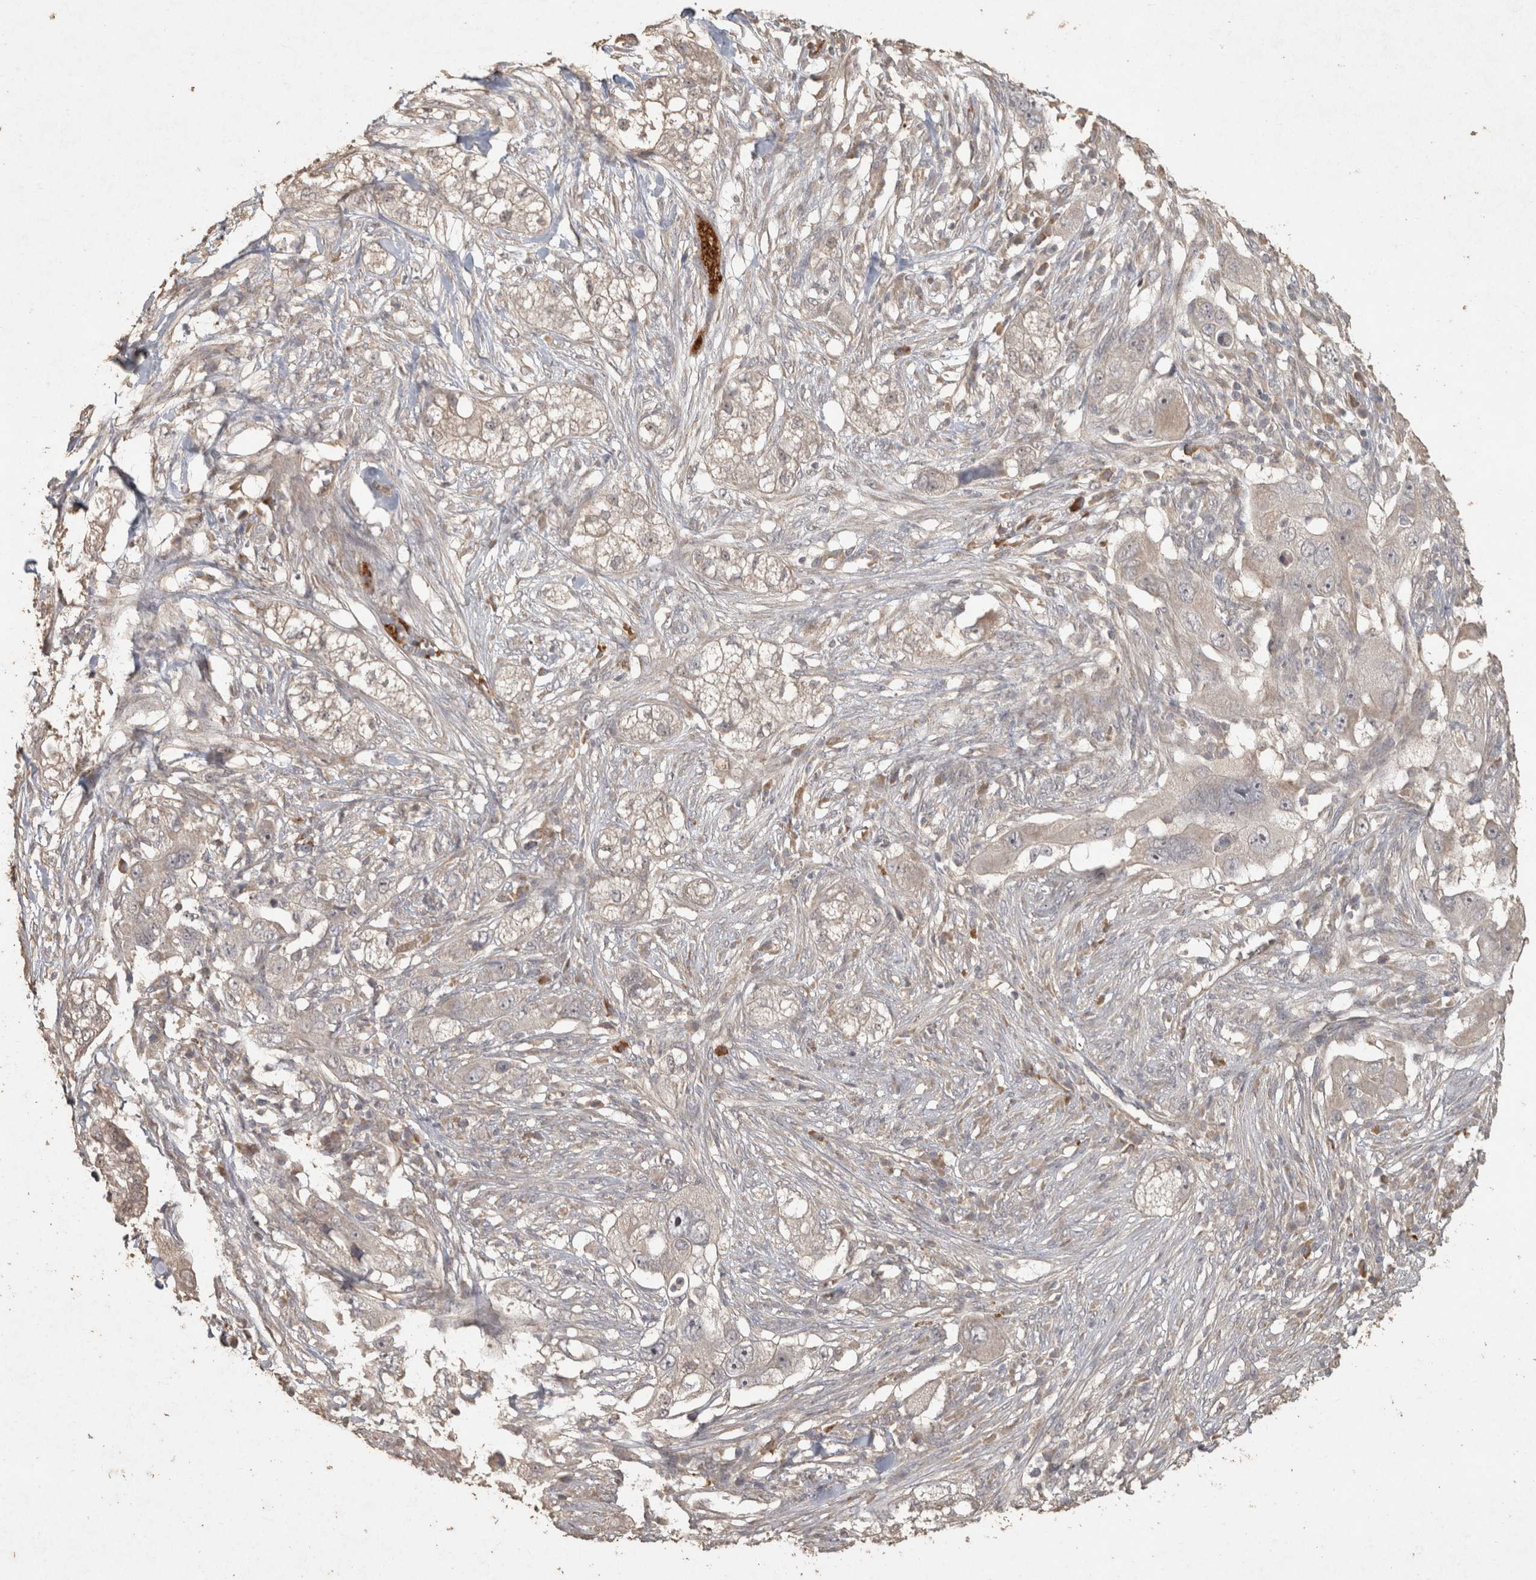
{"staining": {"intensity": "weak", "quantity": "<25%", "location": "cytoplasmic/membranous"}, "tissue": "pancreatic cancer", "cell_type": "Tumor cells", "image_type": "cancer", "snomed": [{"axis": "morphology", "description": "Adenocarcinoma, NOS"}, {"axis": "topography", "description": "Pancreas"}], "caption": "High power microscopy micrograph of an IHC micrograph of pancreatic adenocarcinoma, revealing no significant expression in tumor cells.", "gene": "OSTN", "patient": {"sex": "female", "age": 78}}